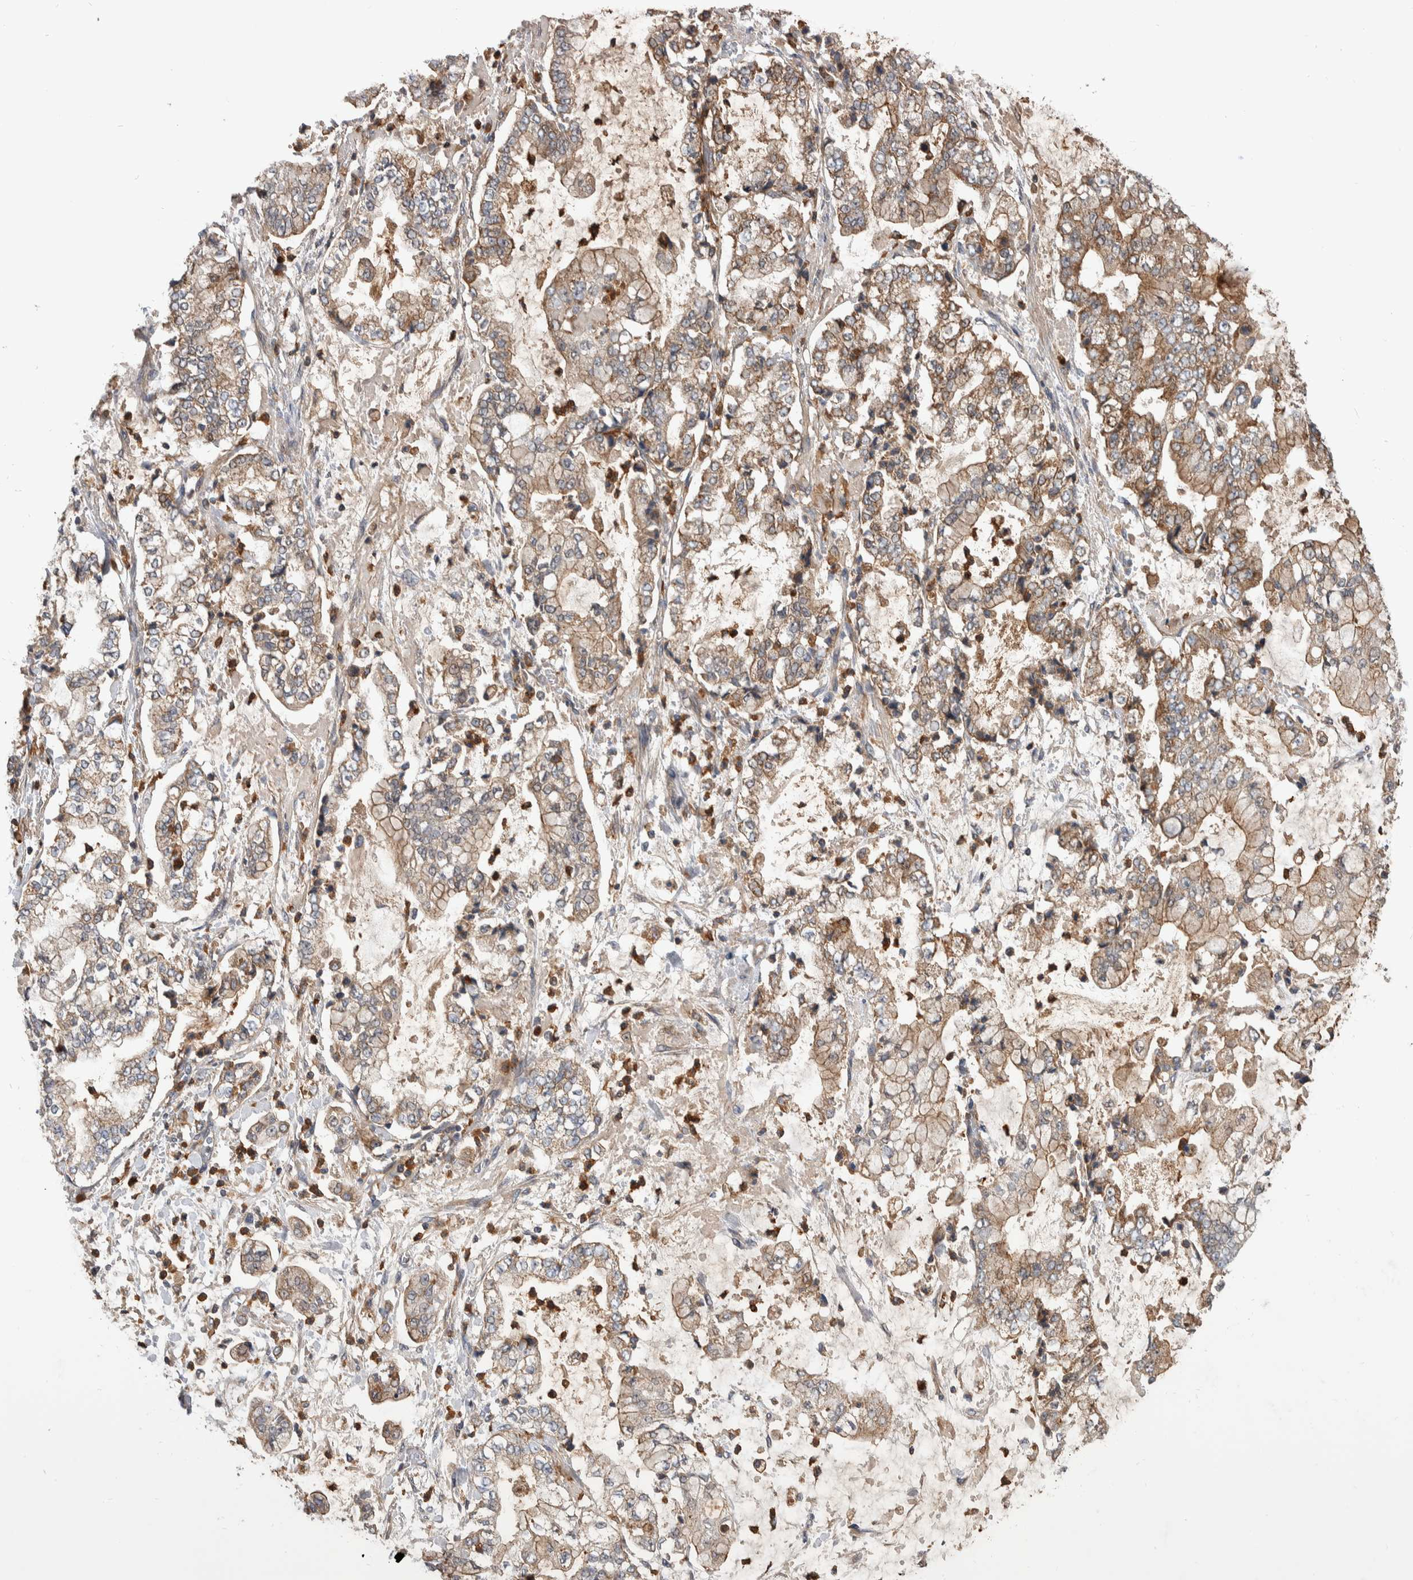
{"staining": {"intensity": "weak", "quantity": ">75%", "location": "cytoplasmic/membranous"}, "tissue": "stomach cancer", "cell_type": "Tumor cells", "image_type": "cancer", "snomed": [{"axis": "morphology", "description": "Adenocarcinoma, NOS"}, {"axis": "topography", "description": "Stomach"}], "caption": "DAB immunohistochemical staining of human stomach adenocarcinoma reveals weak cytoplasmic/membranous protein expression in about >75% of tumor cells. (DAB IHC with brightfield microscopy, high magnification).", "gene": "SDCBP", "patient": {"sex": "male", "age": 76}}